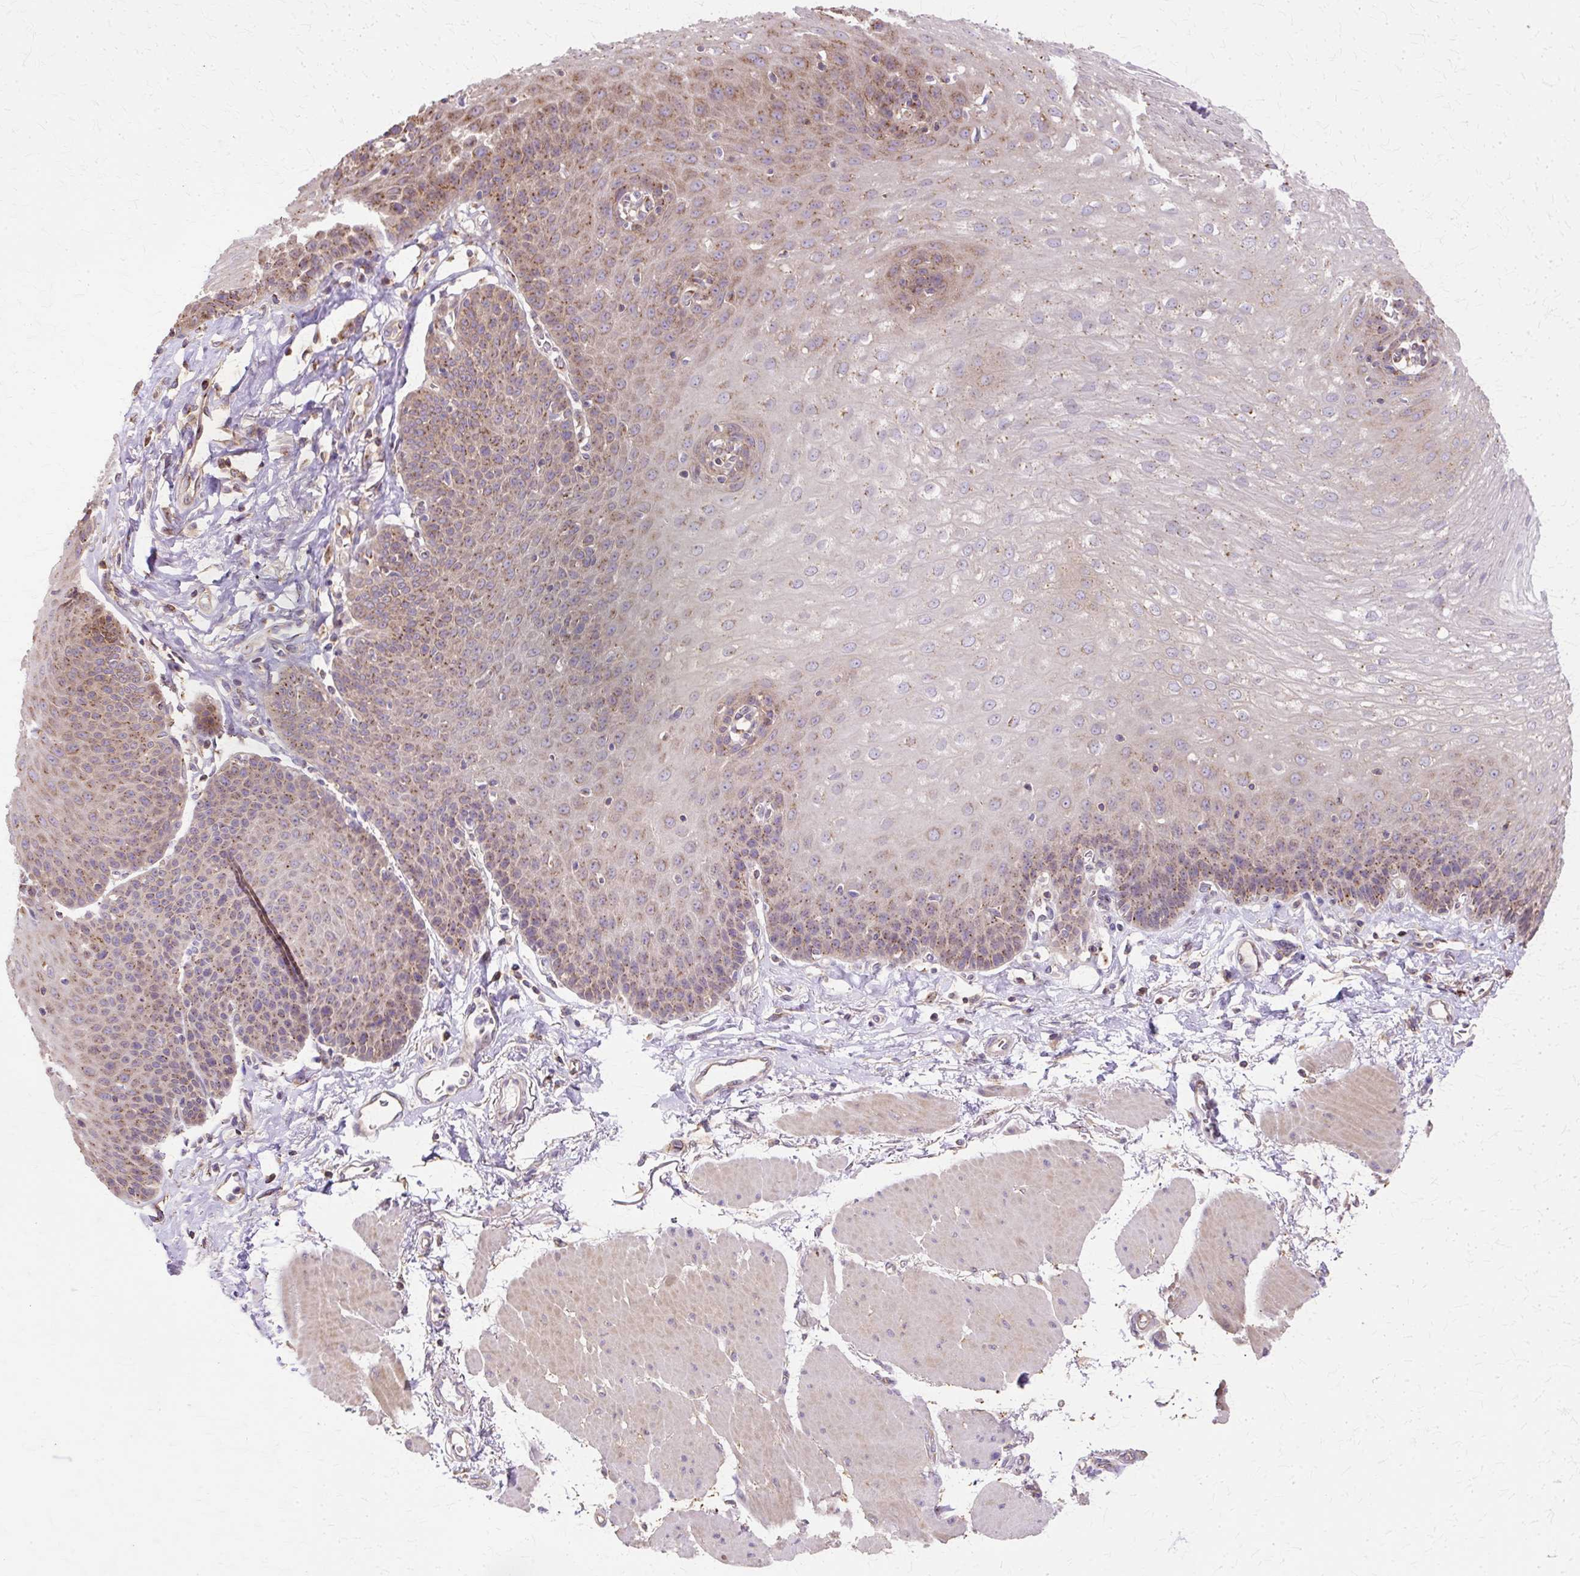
{"staining": {"intensity": "moderate", "quantity": "25%-75%", "location": "cytoplasmic/membranous"}, "tissue": "esophagus", "cell_type": "Squamous epithelial cells", "image_type": "normal", "snomed": [{"axis": "morphology", "description": "Normal tissue, NOS"}, {"axis": "topography", "description": "Esophagus"}], "caption": "Brown immunohistochemical staining in benign esophagus displays moderate cytoplasmic/membranous expression in approximately 25%-75% of squamous epithelial cells. (DAB IHC with brightfield microscopy, high magnification).", "gene": "COPB1", "patient": {"sex": "female", "age": 81}}